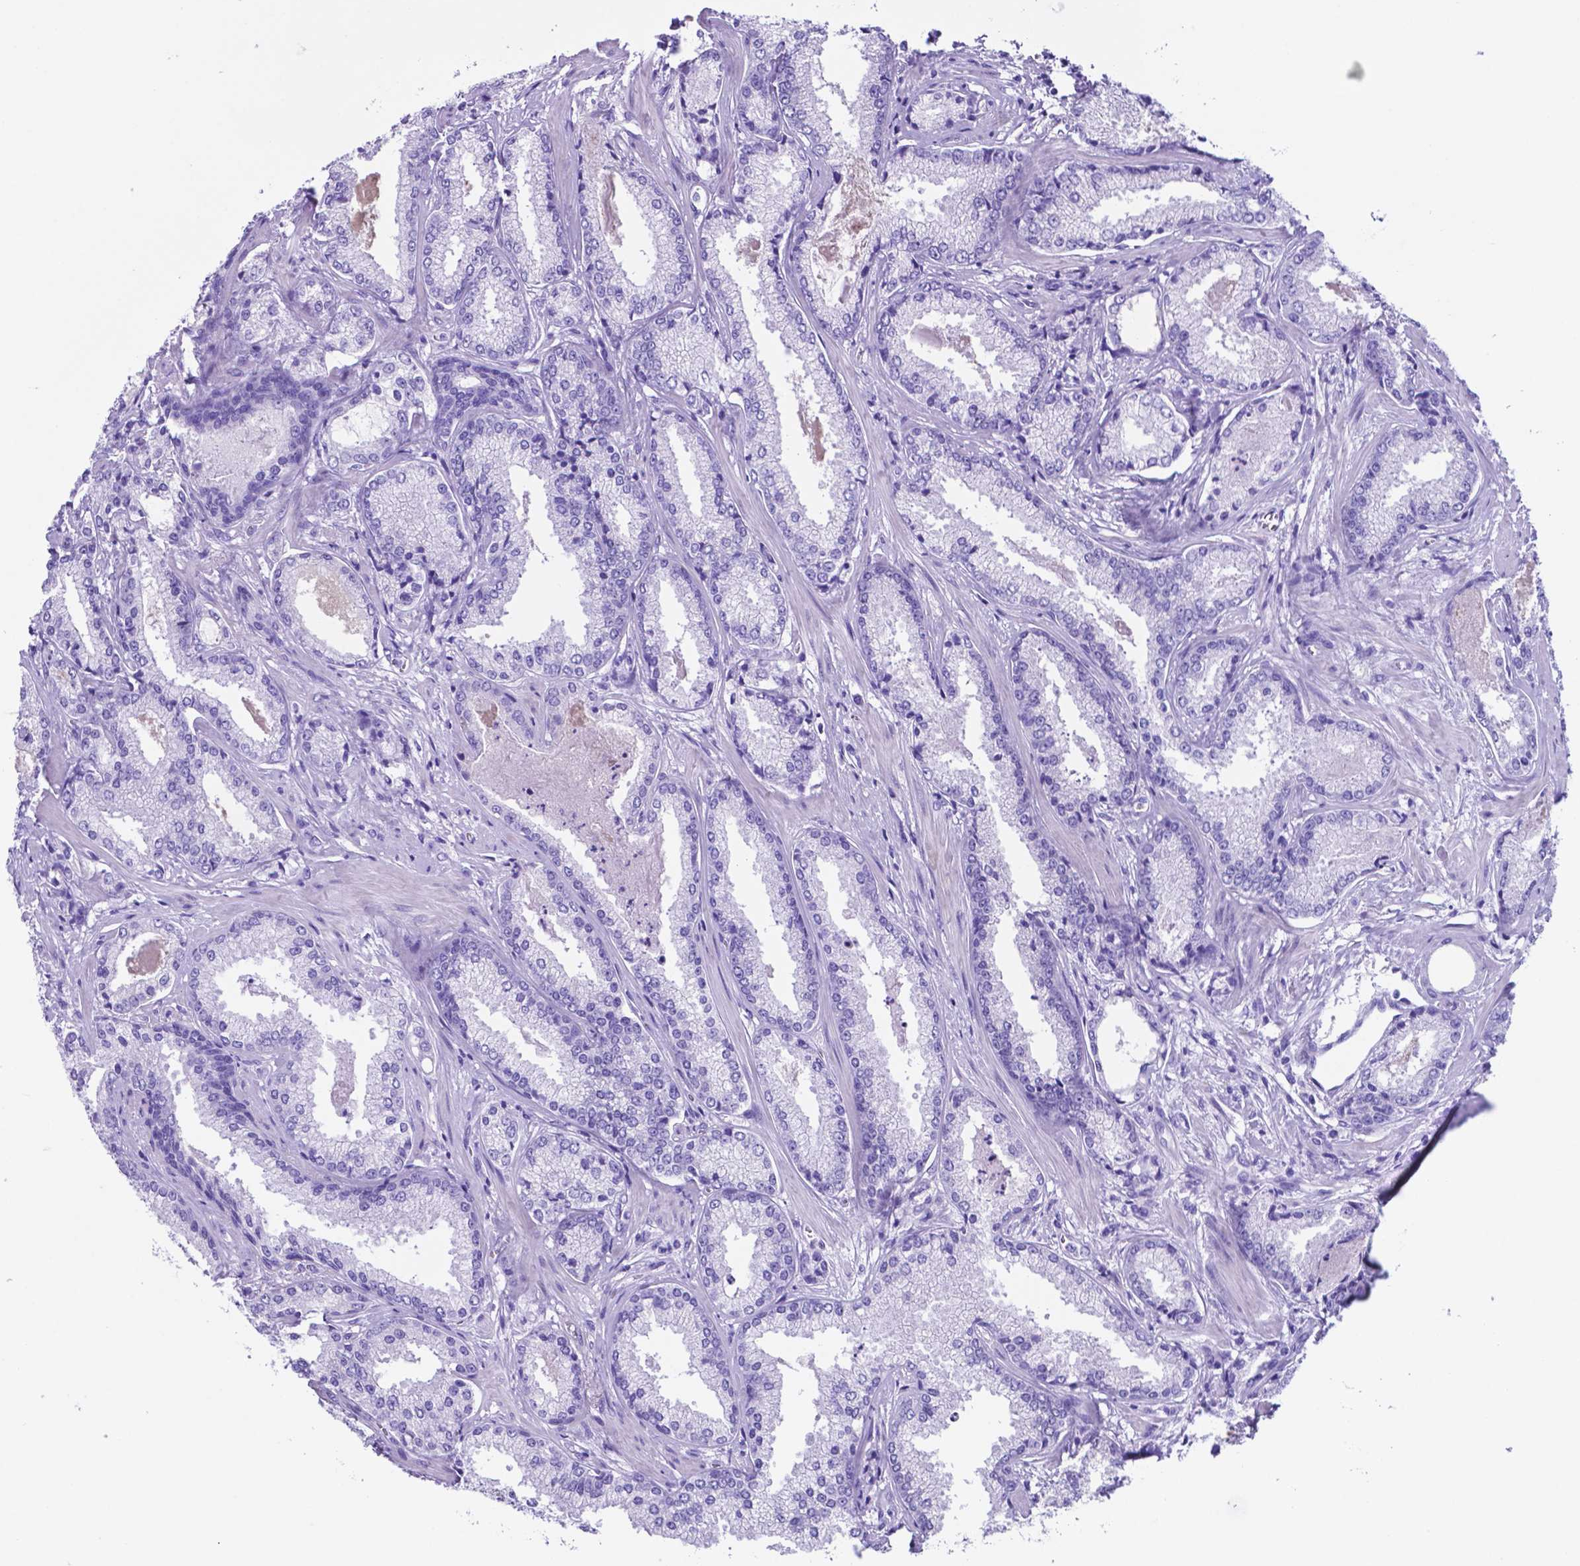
{"staining": {"intensity": "negative", "quantity": "none", "location": "none"}, "tissue": "prostate cancer", "cell_type": "Tumor cells", "image_type": "cancer", "snomed": [{"axis": "morphology", "description": "Adenocarcinoma, Low grade"}, {"axis": "topography", "description": "Prostate"}], "caption": "This is an immunohistochemistry (IHC) image of human prostate cancer (adenocarcinoma (low-grade)). There is no staining in tumor cells.", "gene": "DNAAF8", "patient": {"sex": "male", "age": 56}}